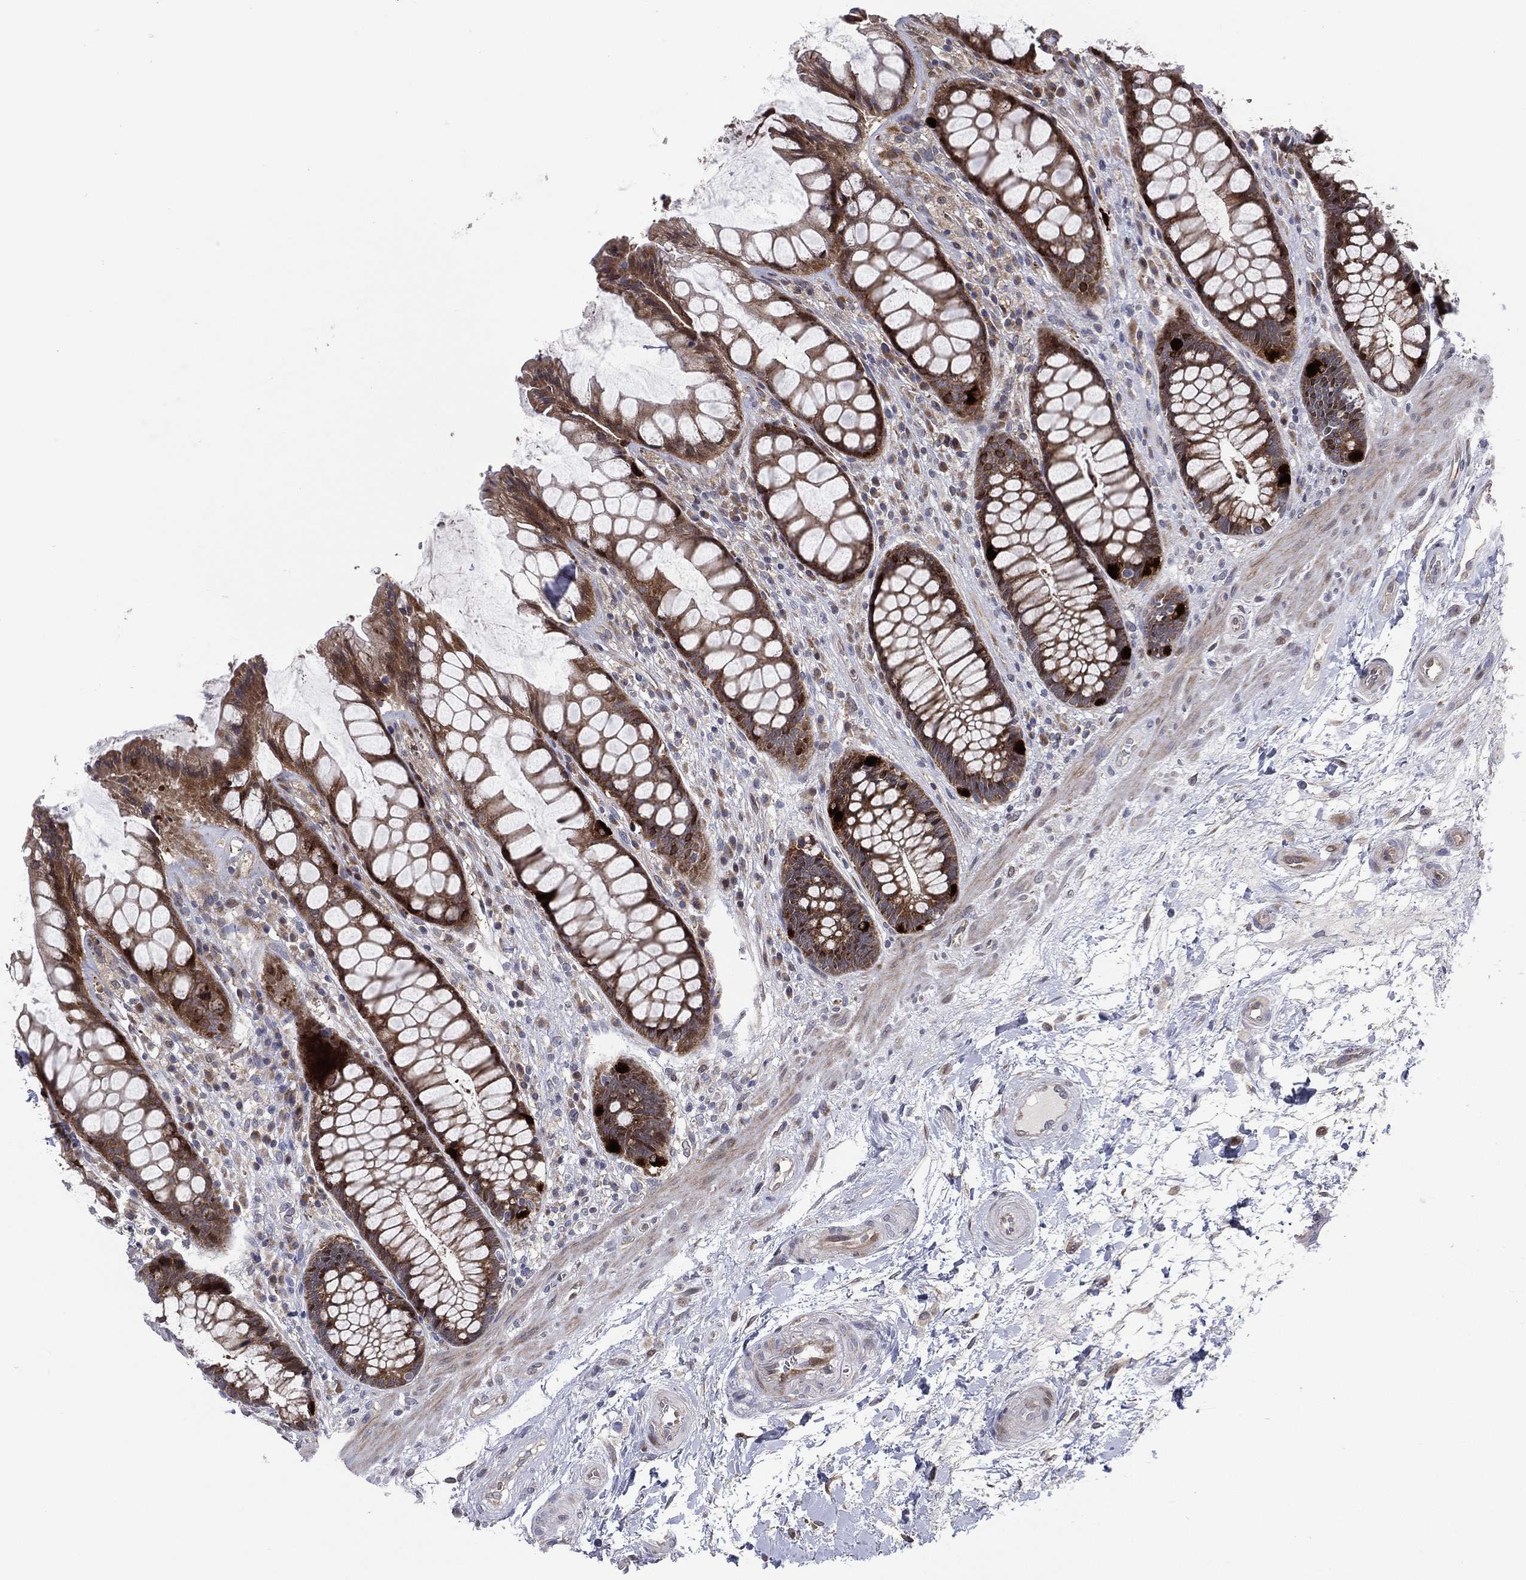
{"staining": {"intensity": "moderate", "quantity": ">75%", "location": "cytoplasmic/membranous,nuclear"}, "tissue": "rectum", "cell_type": "Glandular cells", "image_type": "normal", "snomed": [{"axis": "morphology", "description": "Normal tissue, NOS"}, {"axis": "topography", "description": "Rectum"}], "caption": "Immunohistochemistry of normal human rectum exhibits medium levels of moderate cytoplasmic/membranous,nuclear staining in about >75% of glandular cells.", "gene": "UTP14A", "patient": {"sex": "female", "age": 58}}